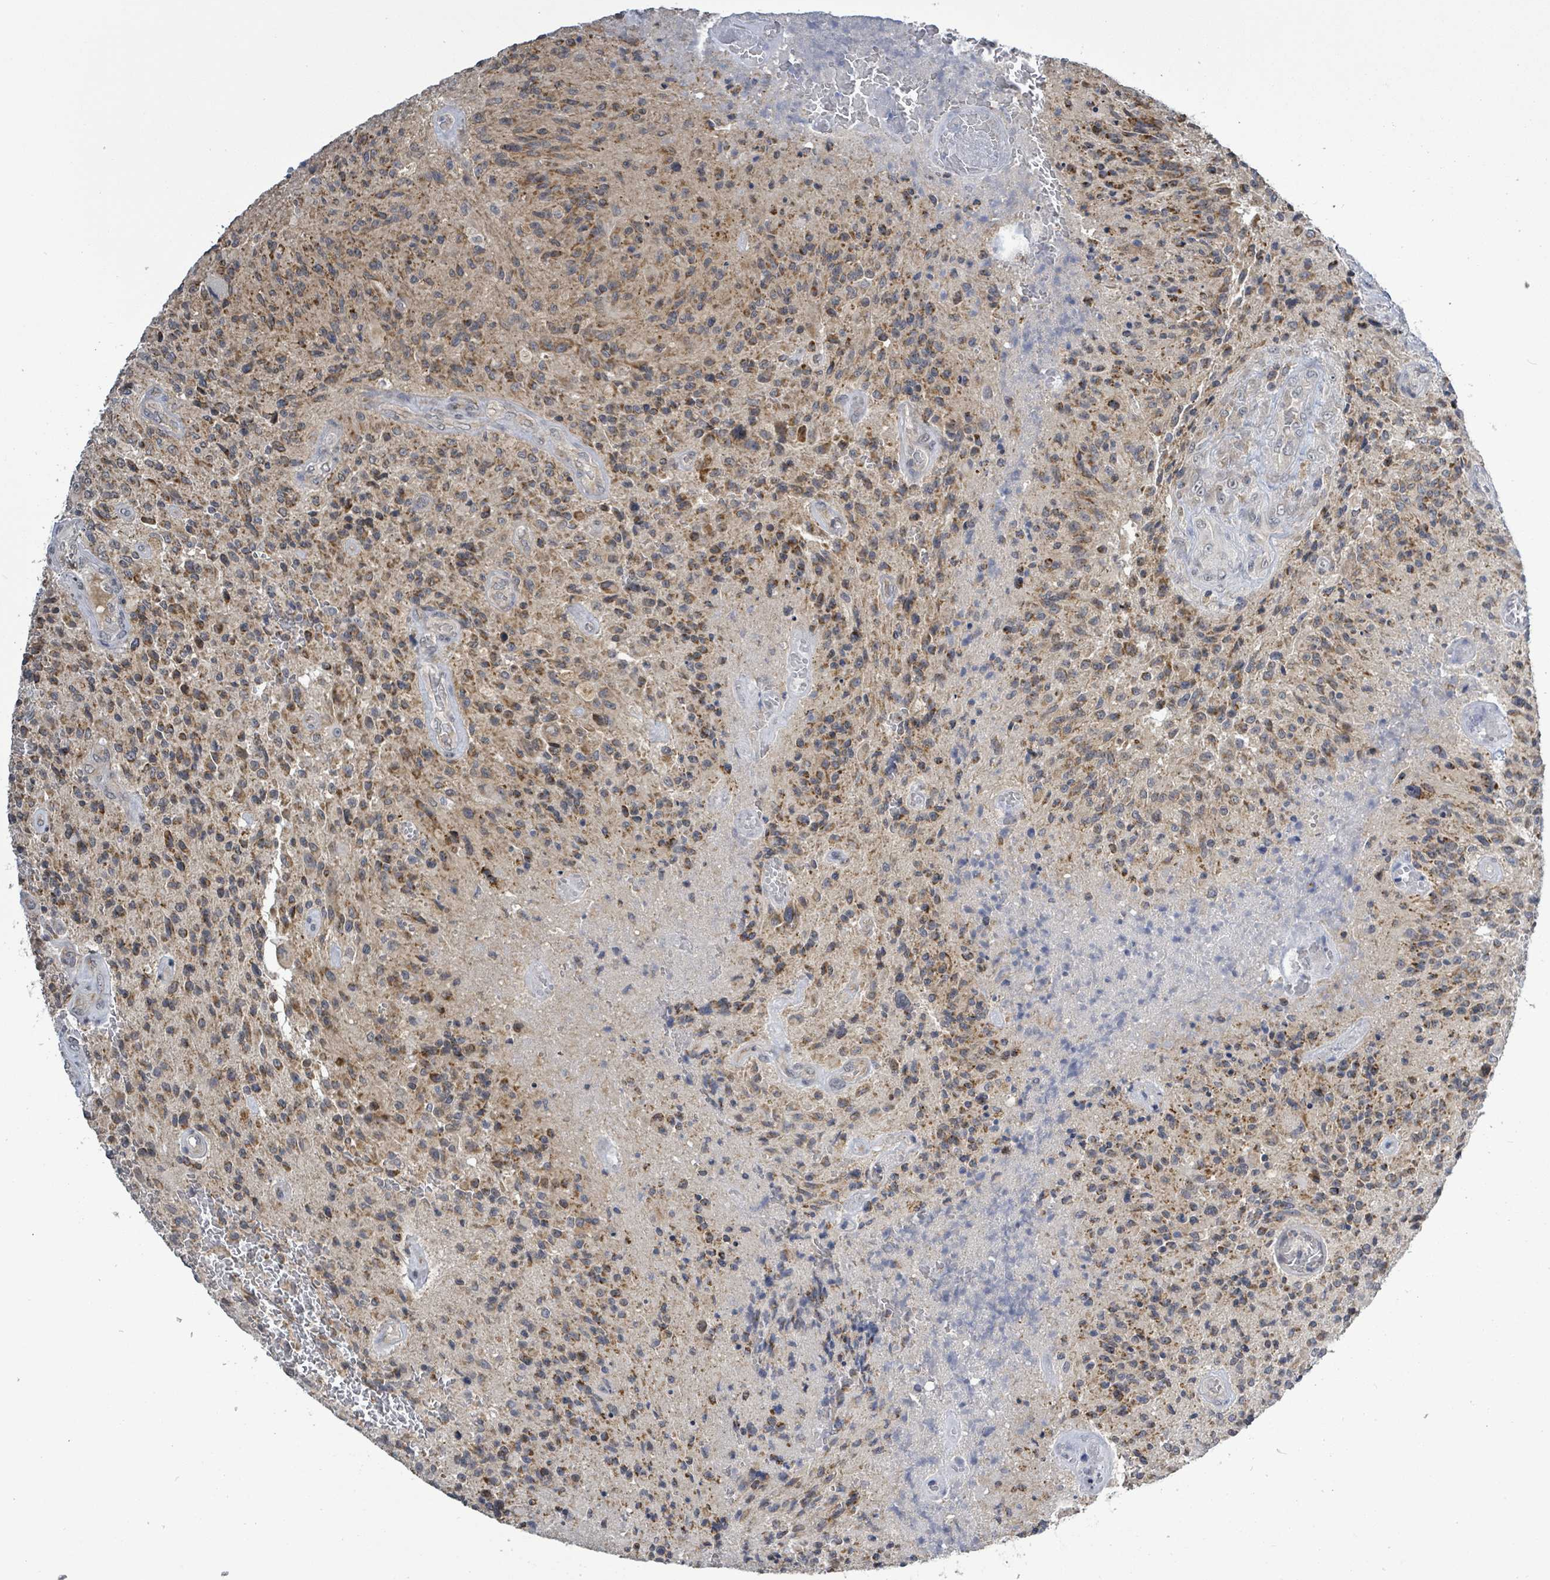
{"staining": {"intensity": "moderate", "quantity": ">75%", "location": "cytoplasmic/membranous"}, "tissue": "glioma", "cell_type": "Tumor cells", "image_type": "cancer", "snomed": [{"axis": "morphology", "description": "Normal tissue, NOS"}, {"axis": "morphology", "description": "Glioma, malignant, High grade"}, {"axis": "topography", "description": "Cerebral cortex"}], "caption": "Immunohistochemistry photomicrograph of human glioma stained for a protein (brown), which demonstrates medium levels of moderate cytoplasmic/membranous expression in about >75% of tumor cells.", "gene": "COQ10B", "patient": {"sex": "male", "age": 56}}